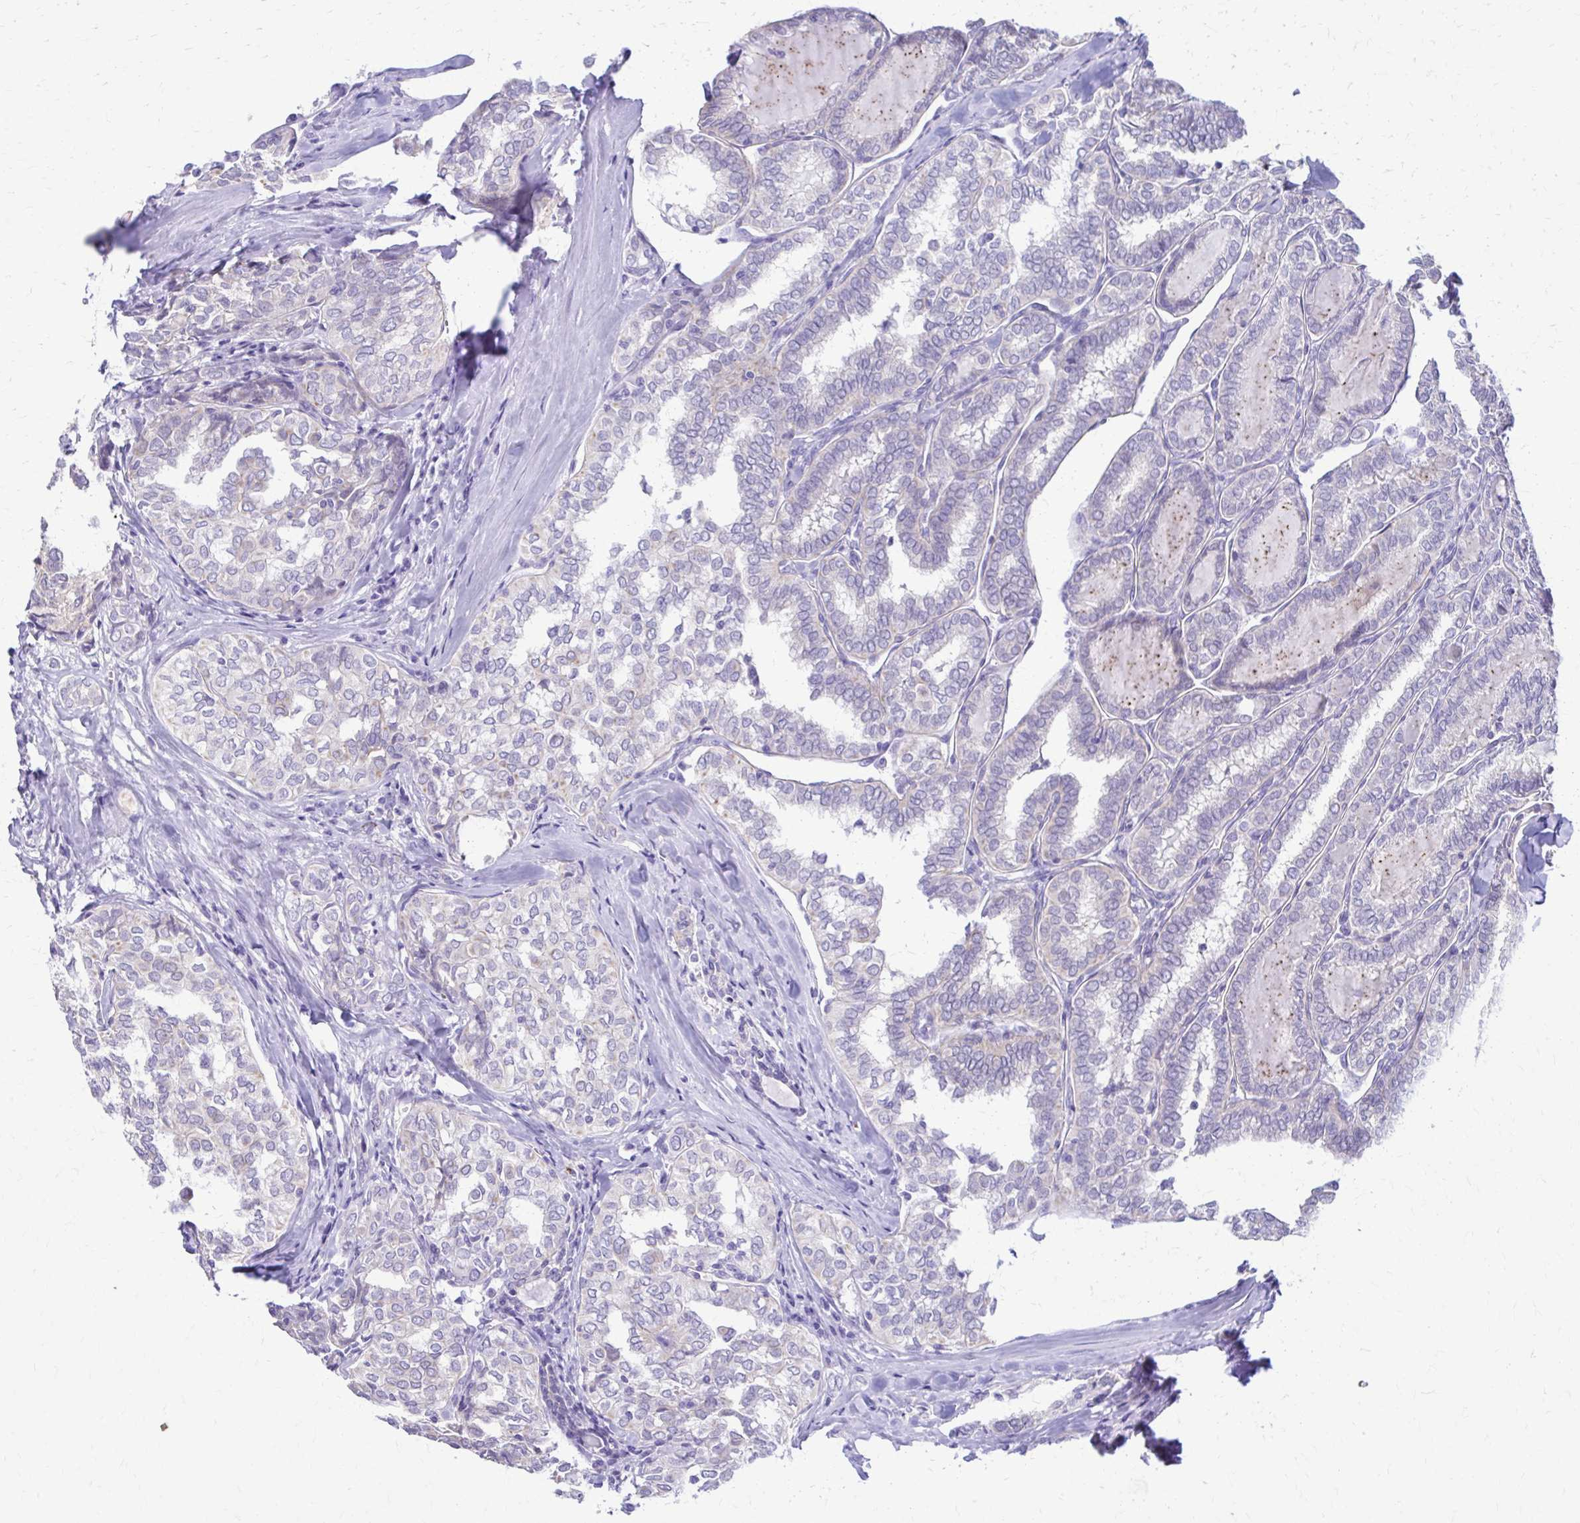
{"staining": {"intensity": "negative", "quantity": "none", "location": "none"}, "tissue": "thyroid cancer", "cell_type": "Tumor cells", "image_type": "cancer", "snomed": [{"axis": "morphology", "description": "Papillary adenocarcinoma, NOS"}, {"axis": "topography", "description": "Thyroid gland"}], "caption": "The photomicrograph reveals no staining of tumor cells in papillary adenocarcinoma (thyroid). (Immunohistochemistry, brightfield microscopy, high magnification).", "gene": "DSP", "patient": {"sex": "female", "age": 30}}